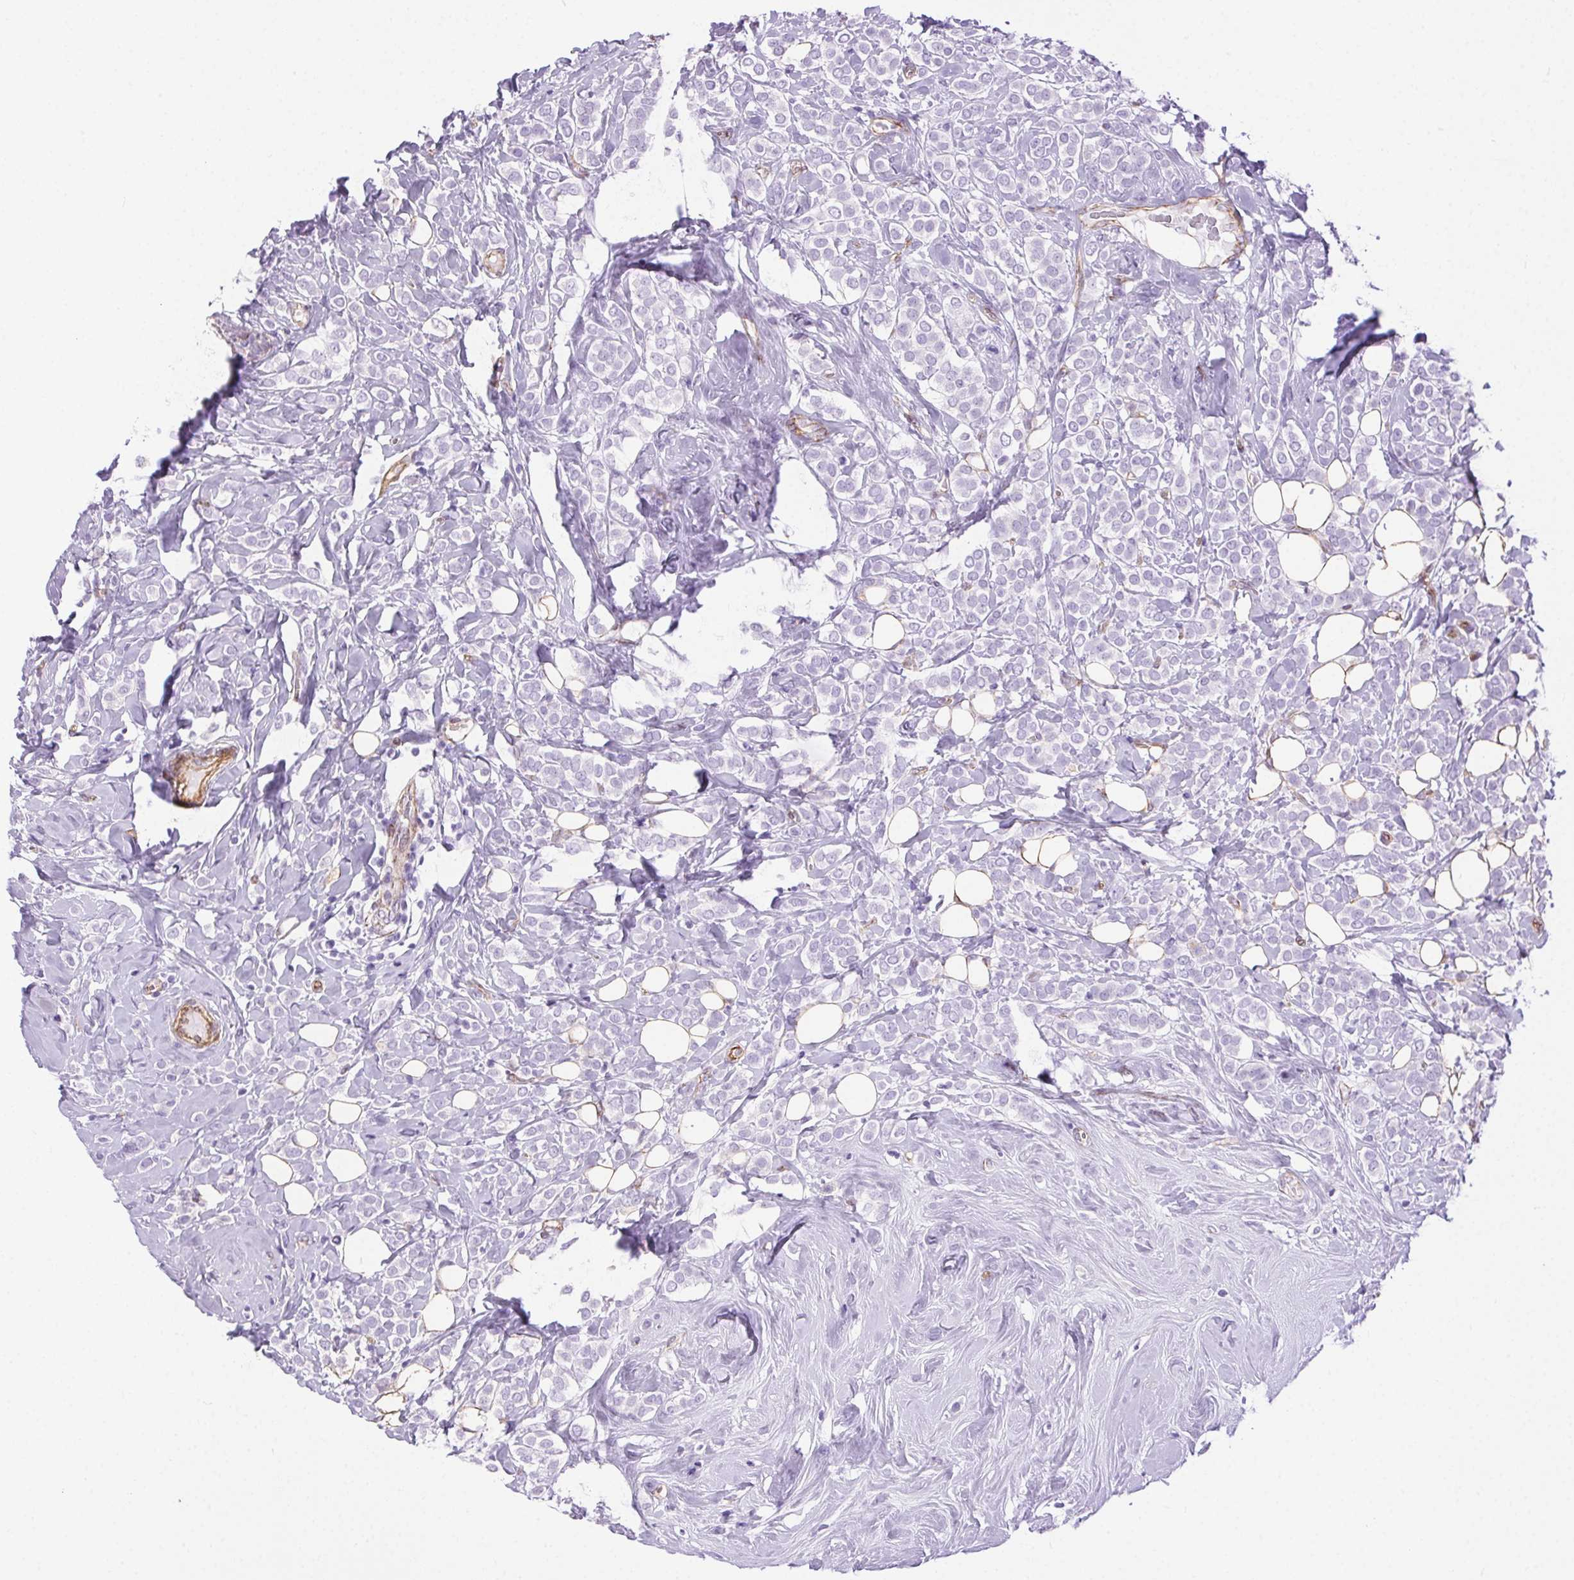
{"staining": {"intensity": "negative", "quantity": "none", "location": "none"}, "tissue": "breast cancer", "cell_type": "Tumor cells", "image_type": "cancer", "snomed": [{"axis": "morphology", "description": "Lobular carcinoma"}, {"axis": "topography", "description": "Breast"}], "caption": "This micrograph is of breast lobular carcinoma stained with immunohistochemistry (IHC) to label a protein in brown with the nuclei are counter-stained blue. There is no positivity in tumor cells. (Immunohistochemistry (ihc), brightfield microscopy, high magnification).", "gene": "SHCBP1L", "patient": {"sex": "female", "age": 49}}